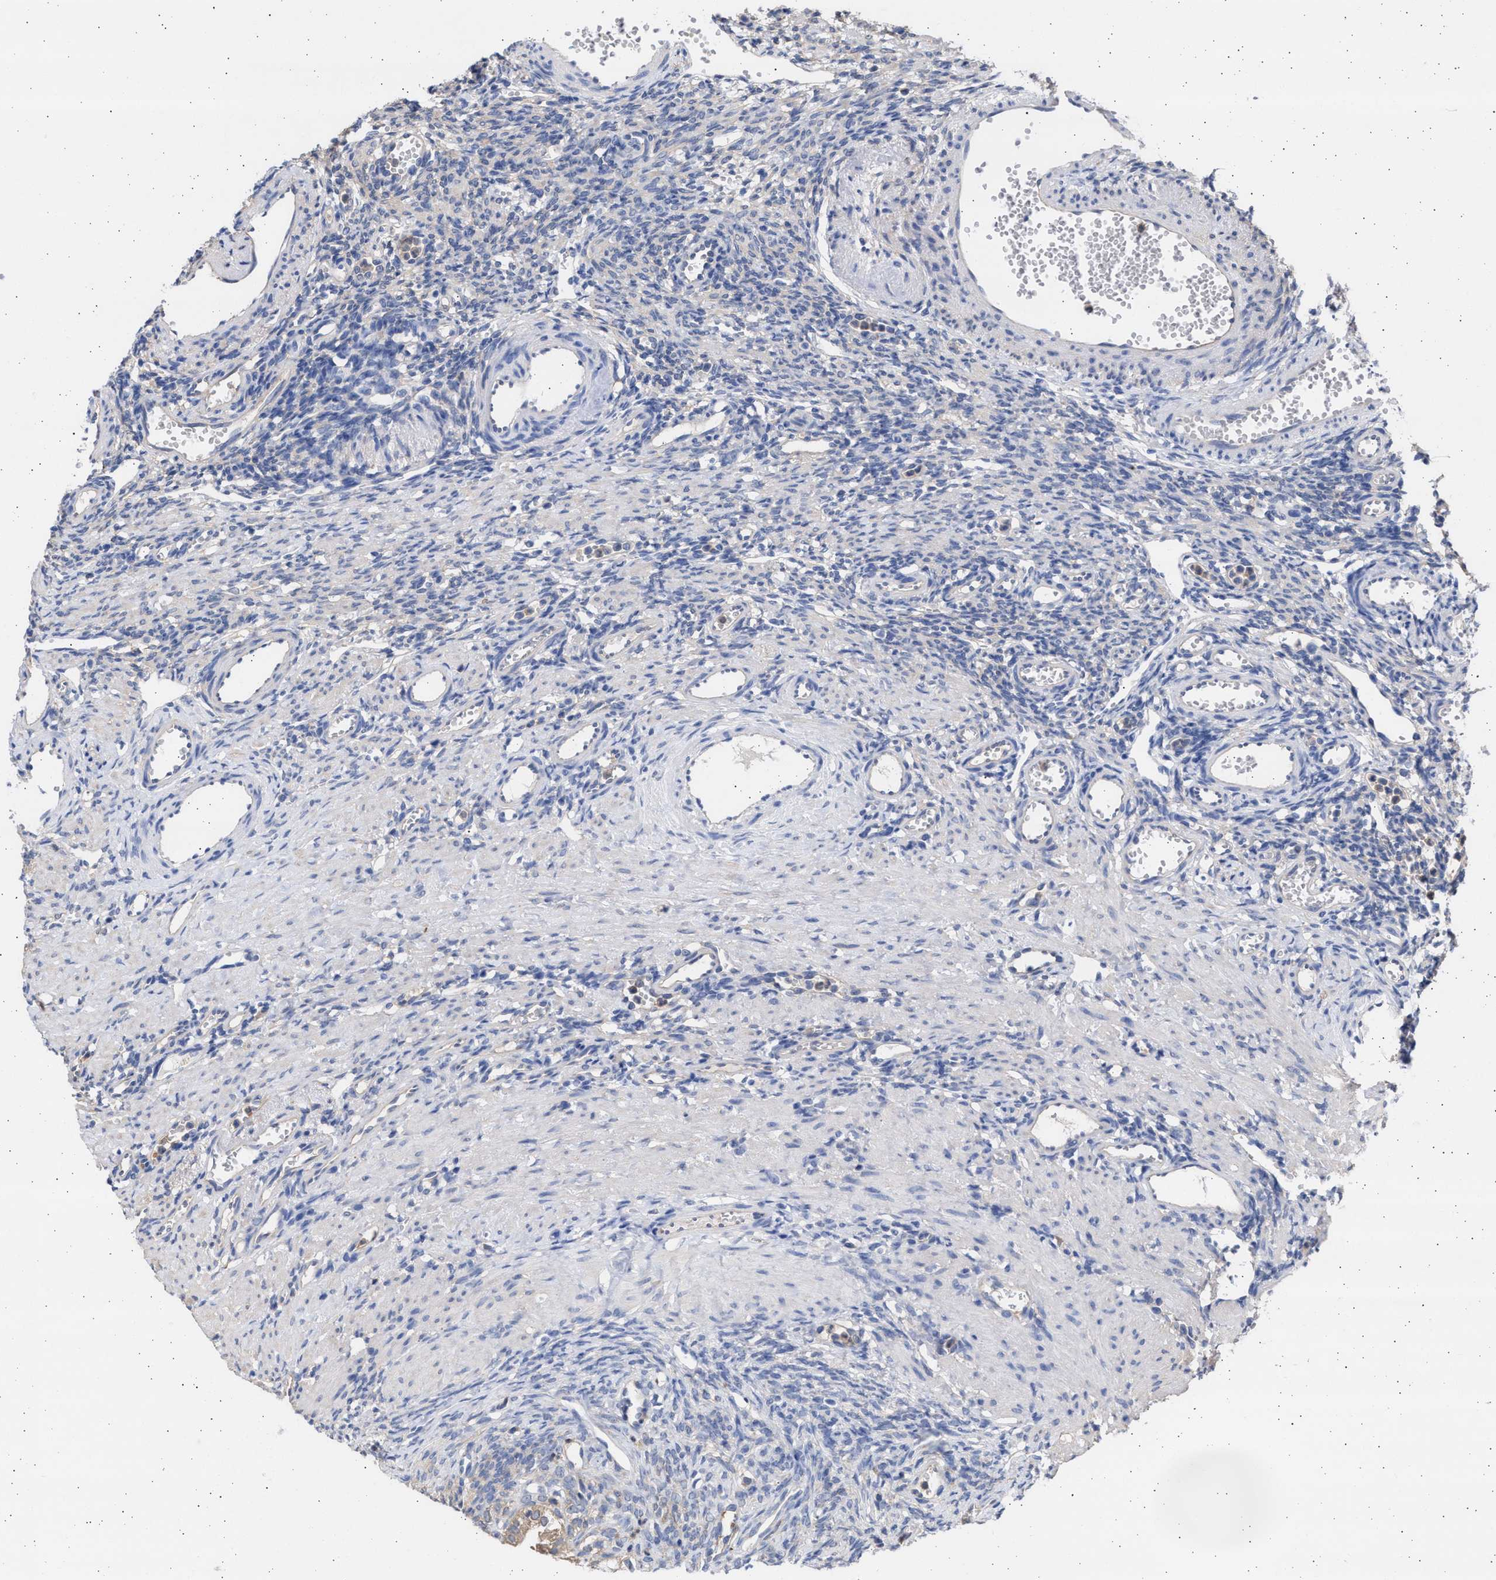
{"staining": {"intensity": "weak", "quantity": "<25%", "location": "cytoplasmic/membranous"}, "tissue": "ovary", "cell_type": "Ovarian stroma cells", "image_type": "normal", "snomed": [{"axis": "morphology", "description": "Normal tissue, NOS"}, {"axis": "topography", "description": "Ovary"}], "caption": "Ovarian stroma cells show no significant protein expression in unremarkable ovary. (Immunohistochemistry, brightfield microscopy, high magnification).", "gene": "ALDOC", "patient": {"sex": "female", "age": 33}}